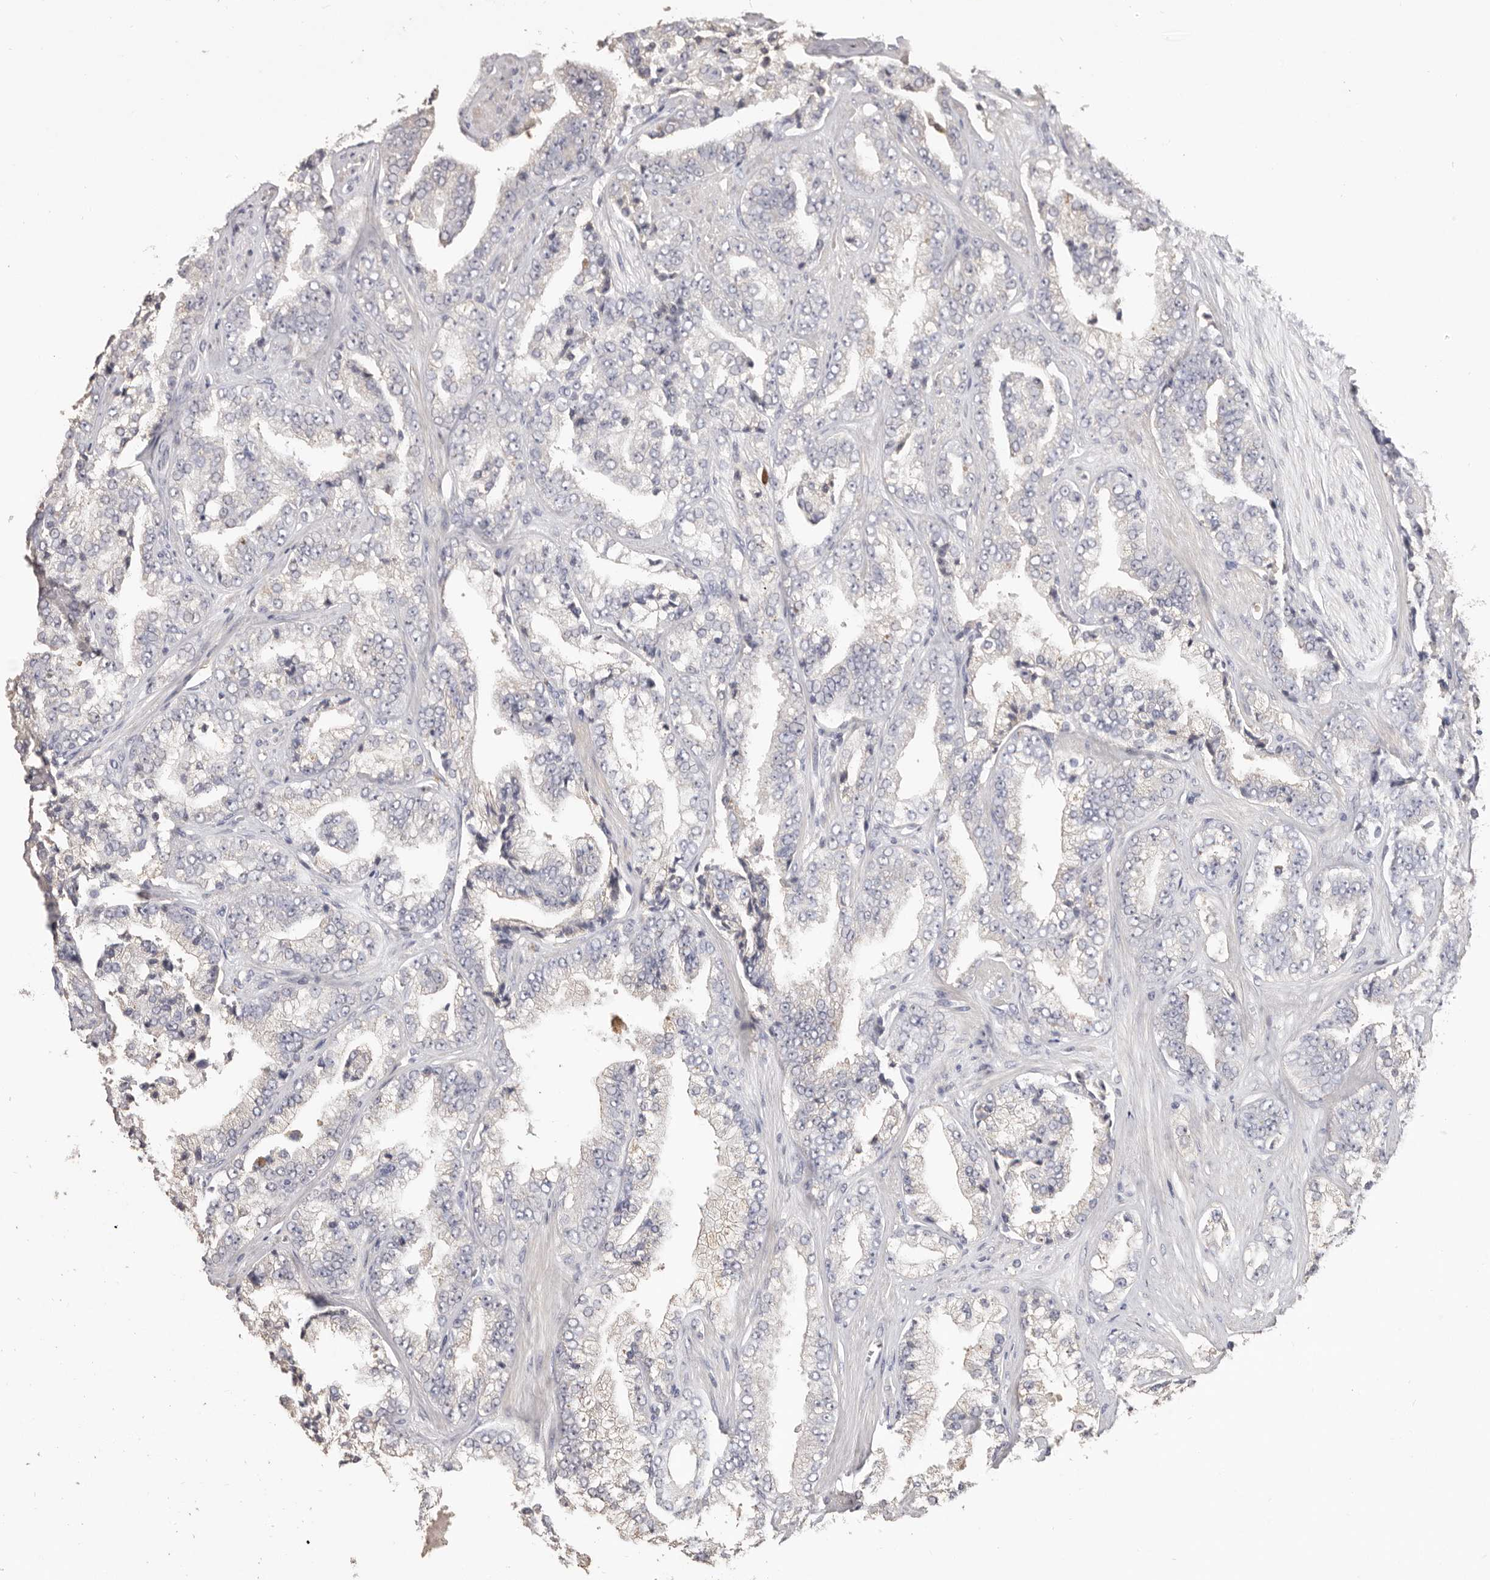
{"staining": {"intensity": "negative", "quantity": "none", "location": "none"}, "tissue": "prostate cancer", "cell_type": "Tumor cells", "image_type": "cancer", "snomed": [{"axis": "morphology", "description": "Adenocarcinoma, High grade"}, {"axis": "topography", "description": "Prostate"}], "caption": "The image reveals no significant expression in tumor cells of prostate adenocarcinoma (high-grade).", "gene": "HCAR2", "patient": {"sex": "male", "age": 71}}